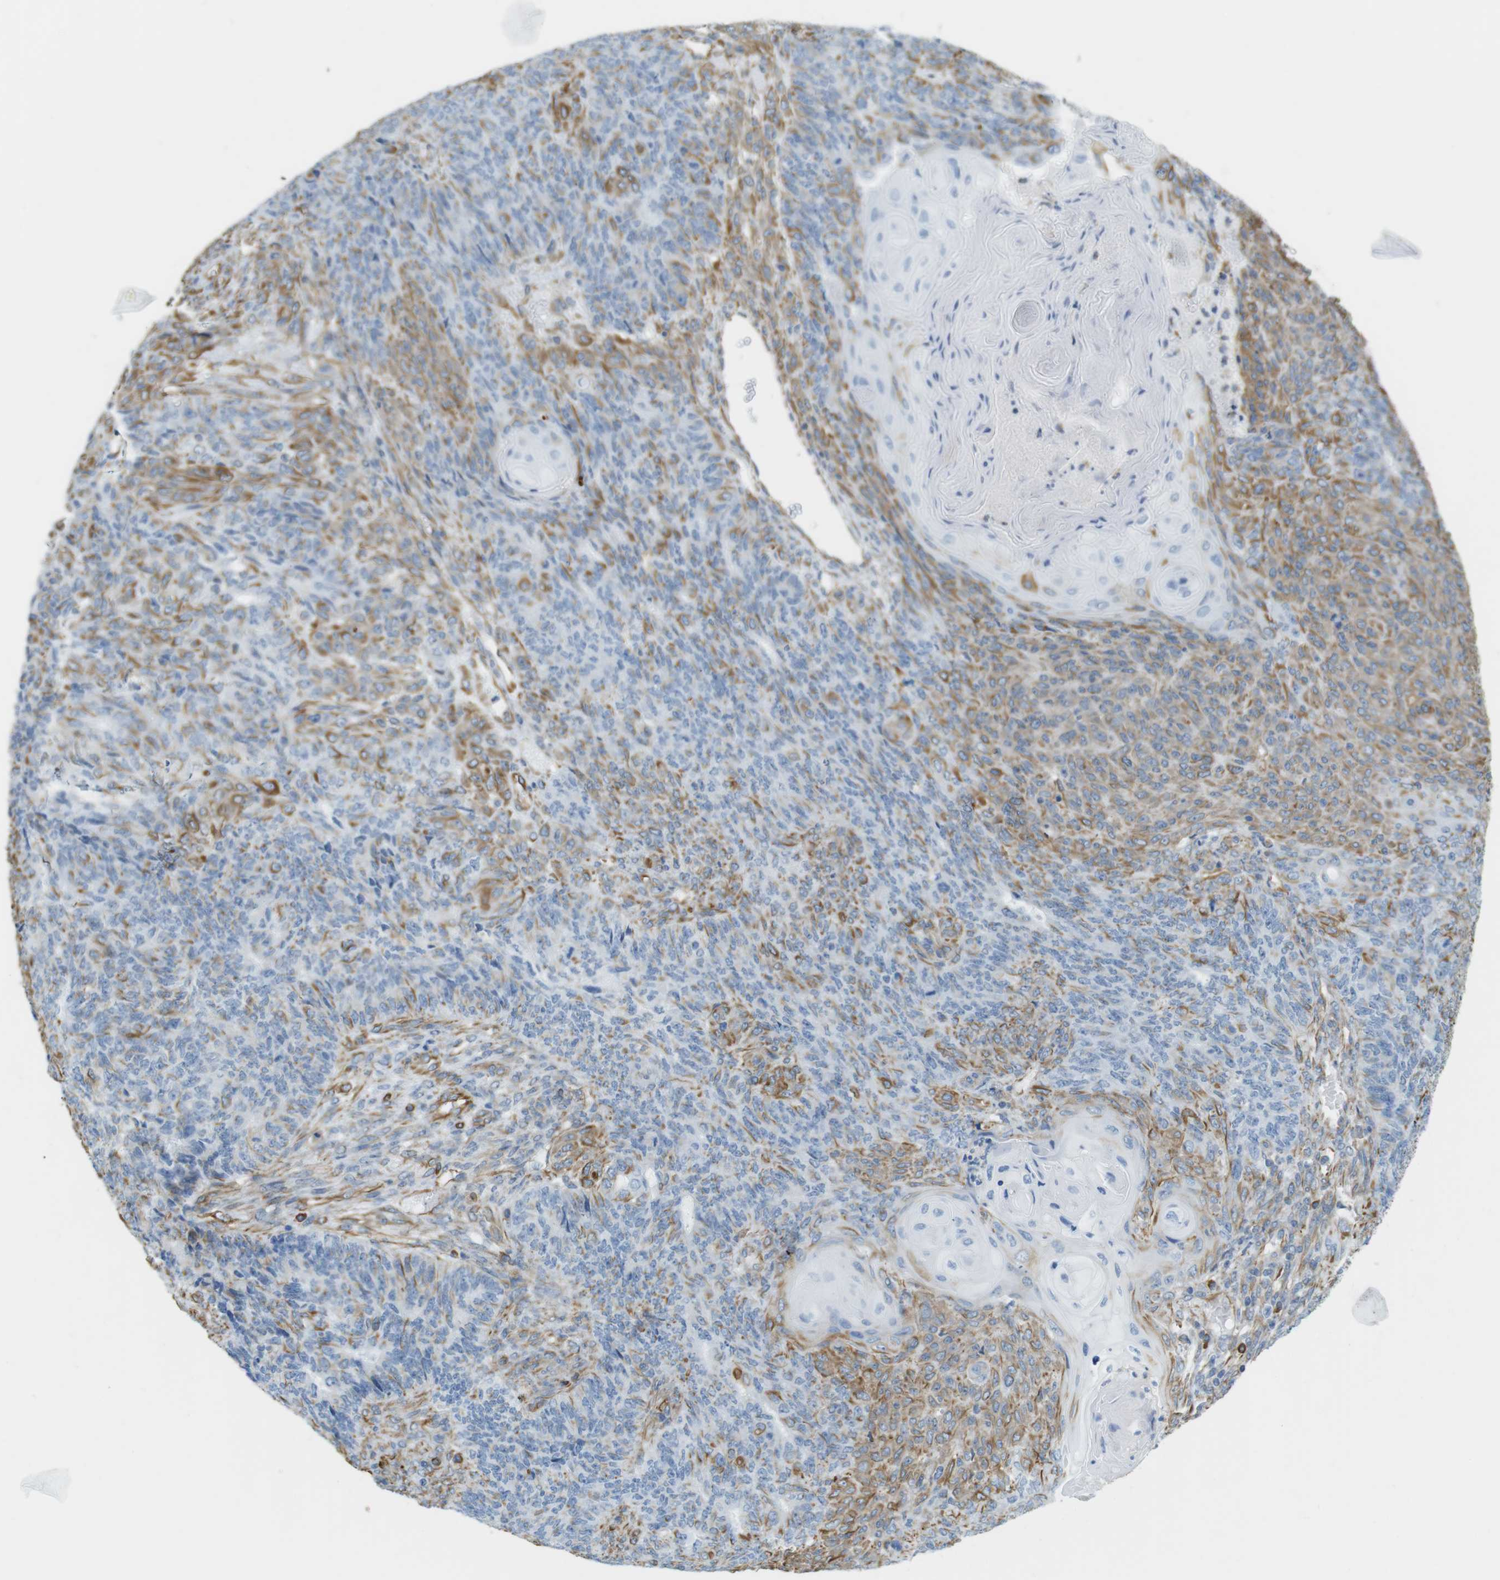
{"staining": {"intensity": "moderate", "quantity": "25%-75%", "location": "cytoplasmic/membranous"}, "tissue": "endometrial cancer", "cell_type": "Tumor cells", "image_type": "cancer", "snomed": [{"axis": "morphology", "description": "Adenocarcinoma, NOS"}, {"axis": "topography", "description": "Endometrium"}], "caption": "Immunohistochemical staining of adenocarcinoma (endometrial) reveals moderate cytoplasmic/membranous protein expression in about 25%-75% of tumor cells.", "gene": "MS4A10", "patient": {"sex": "female", "age": 32}}